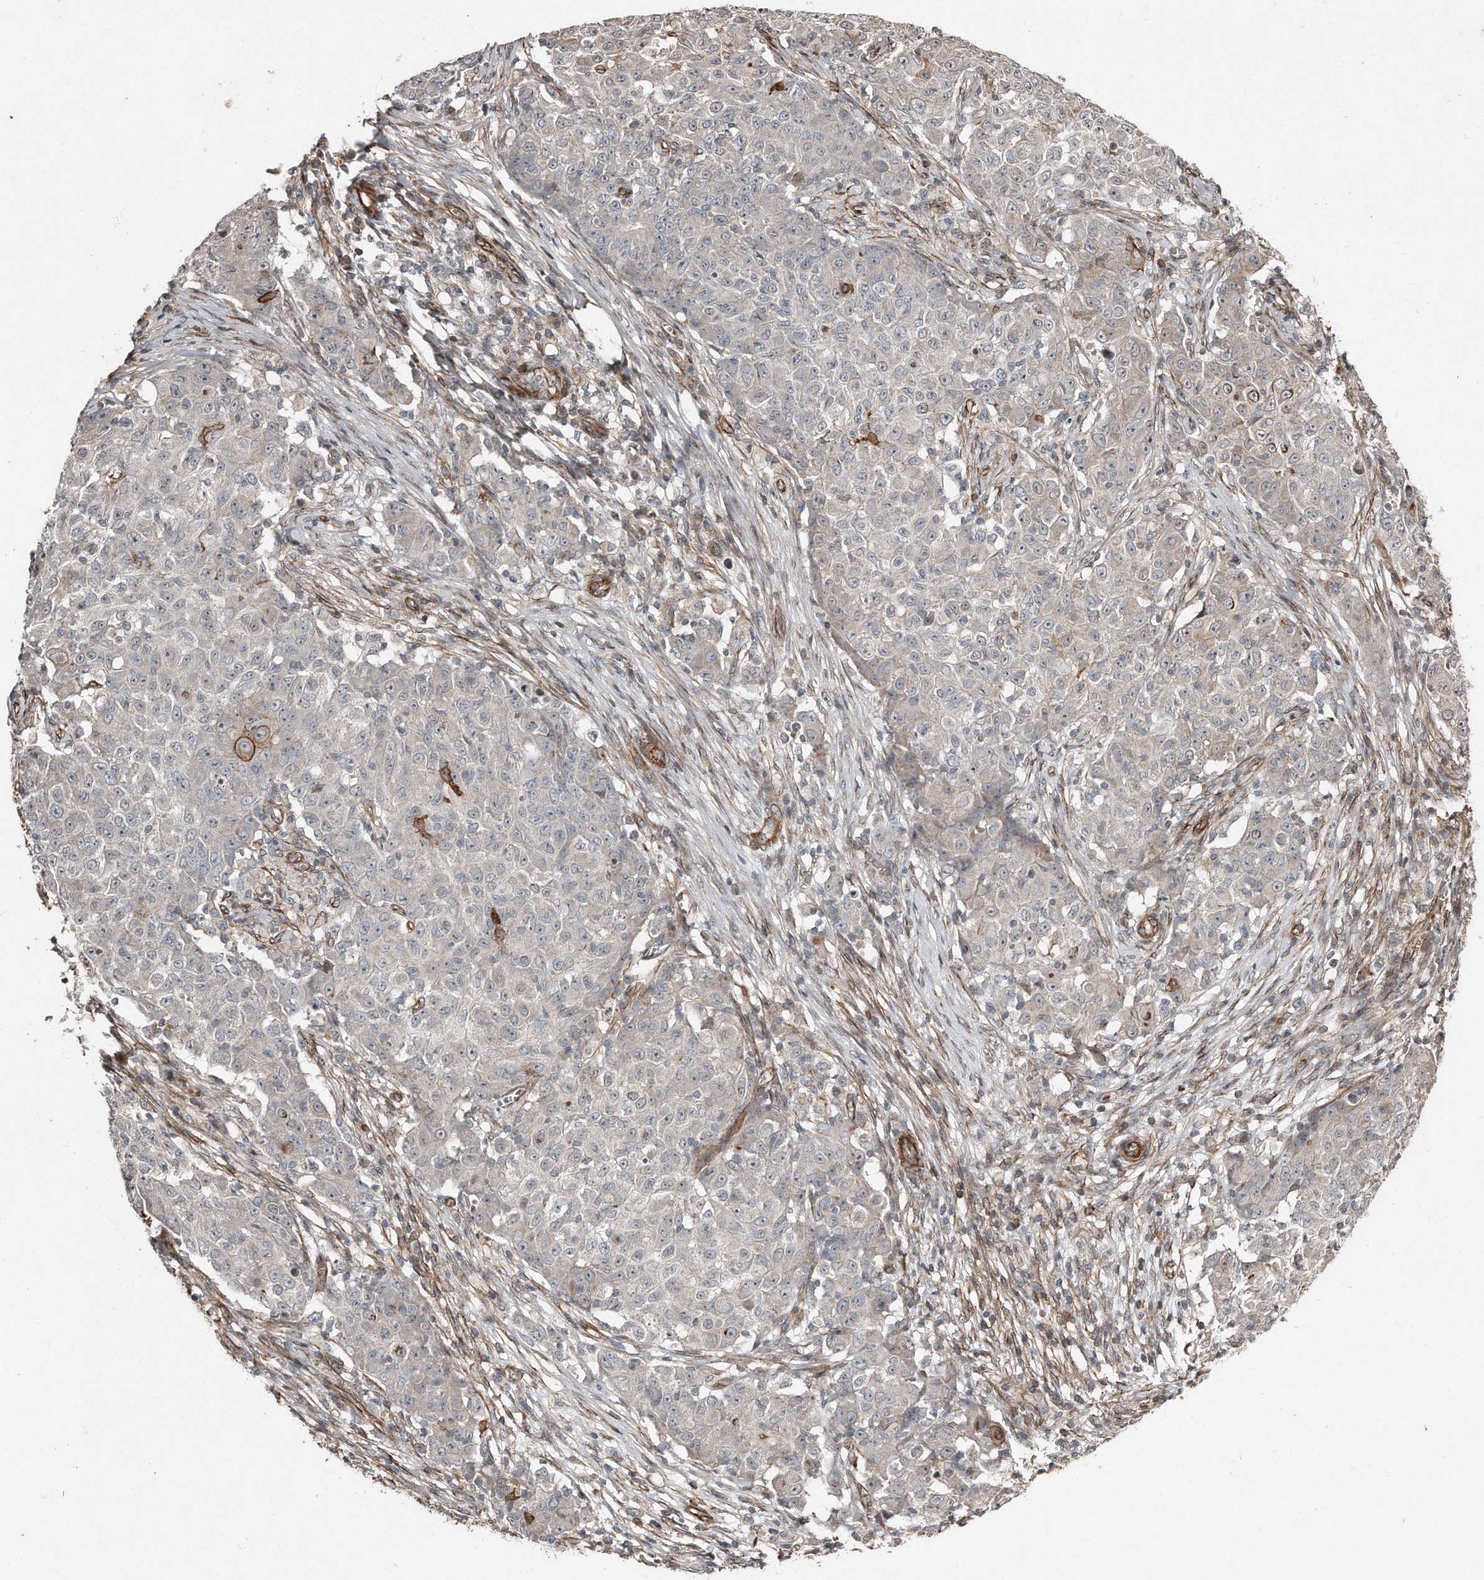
{"staining": {"intensity": "negative", "quantity": "none", "location": "none"}, "tissue": "ovarian cancer", "cell_type": "Tumor cells", "image_type": "cancer", "snomed": [{"axis": "morphology", "description": "Carcinoma, endometroid"}, {"axis": "topography", "description": "Ovary"}], "caption": "Immunohistochemical staining of human ovarian endometroid carcinoma shows no significant staining in tumor cells.", "gene": "SNAP47", "patient": {"sex": "female", "age": 42}}